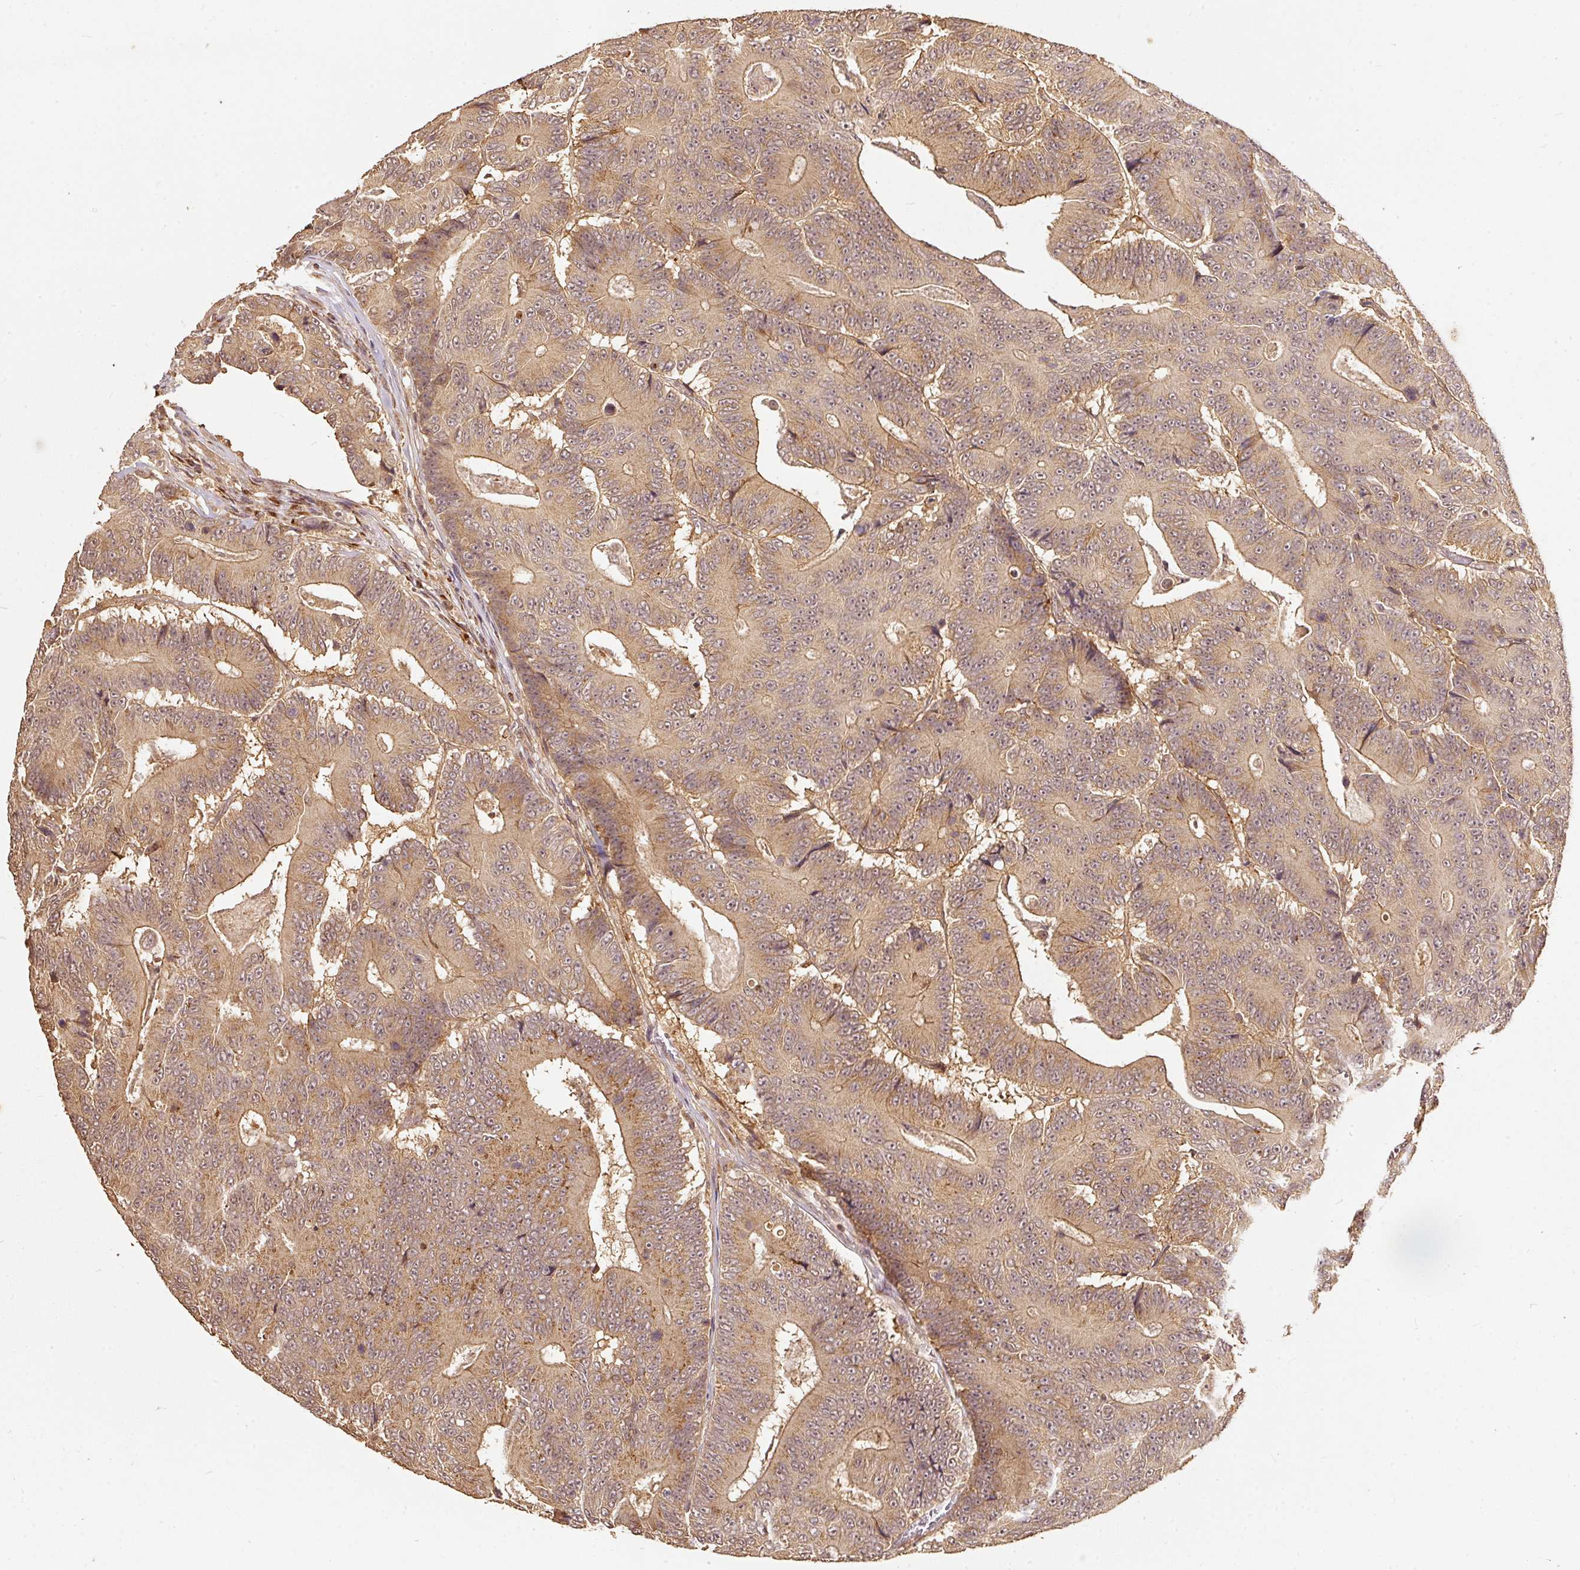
{"staining": {"intensity": "moderate", "quantity": ">75%", "location": "cytoplasmic/membranous"}, "tissue": "colorectal cancer", "cell_type": "Tumor cells", "image_type": "cancer", "snomed": [{"axis": "morphology", "description": "Adenocarcinoma, NOS"}, {"axis": "topography", "description": "Colon"}], "caption": "This is an image of IHC staining of colorectal adenocarcinoma, which shows moderate positivity in the cytoplasmic/membranous of tumor cells.", "gene": "FUT8", "patient": {"sex": "male", "age": 83}}